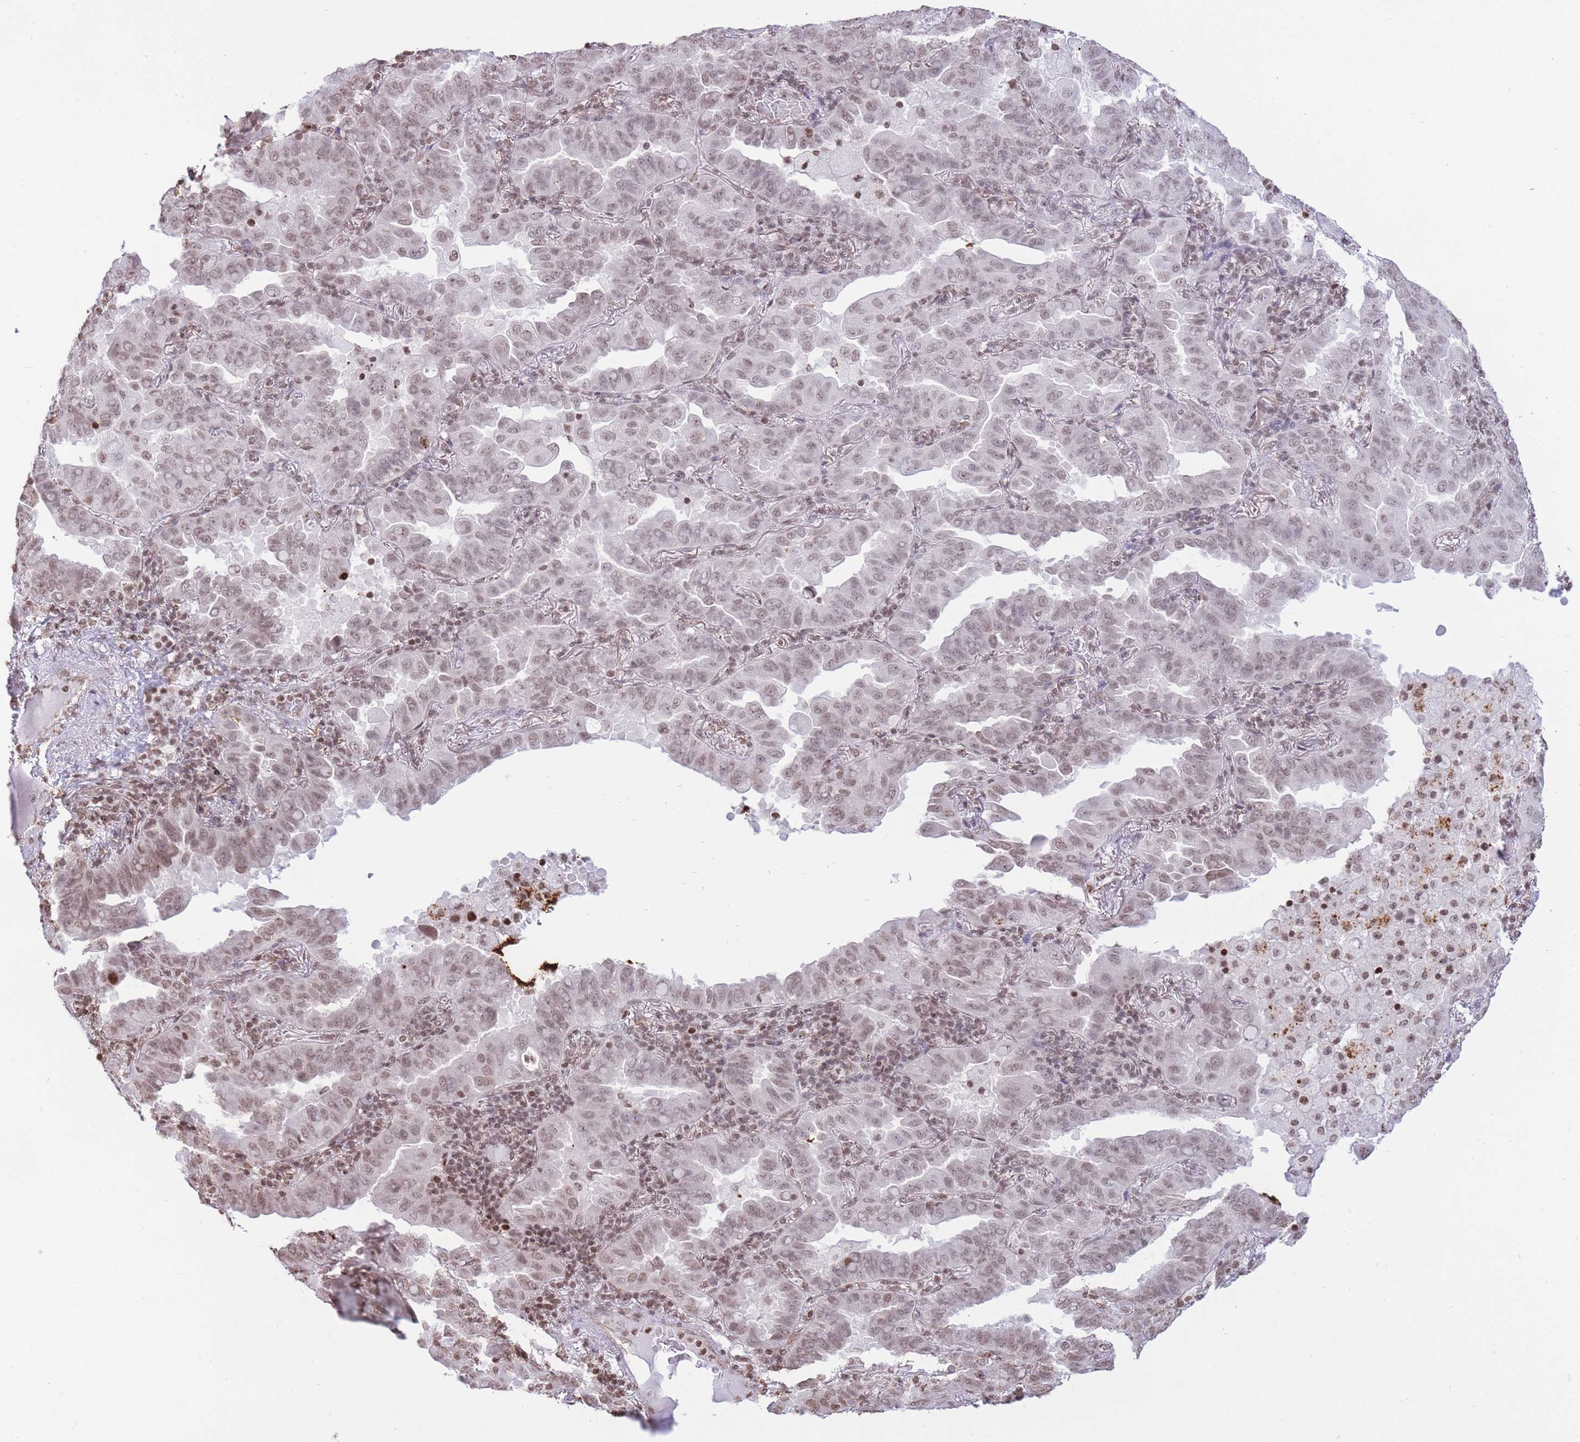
{"staining": {"intensity": "weak", "quantity": ">75%", "location": "nuclear"}, "tissue": "lung cancer", "cell_type": "Tumor cells", "image_type": "cancer", "snomed": [{"axis": "morphology", "description": "Adenocarcinoma, NOS"}, {"axis": "topography", "description": "Lung"}], "caption": "Lung cancer stained for a protein (brown) demonstrates weak nuclear positive staining in approximately >75% of tumor cells.", "gene": "SHISAL1", "patient": {"sex": "male", "age": 64}}